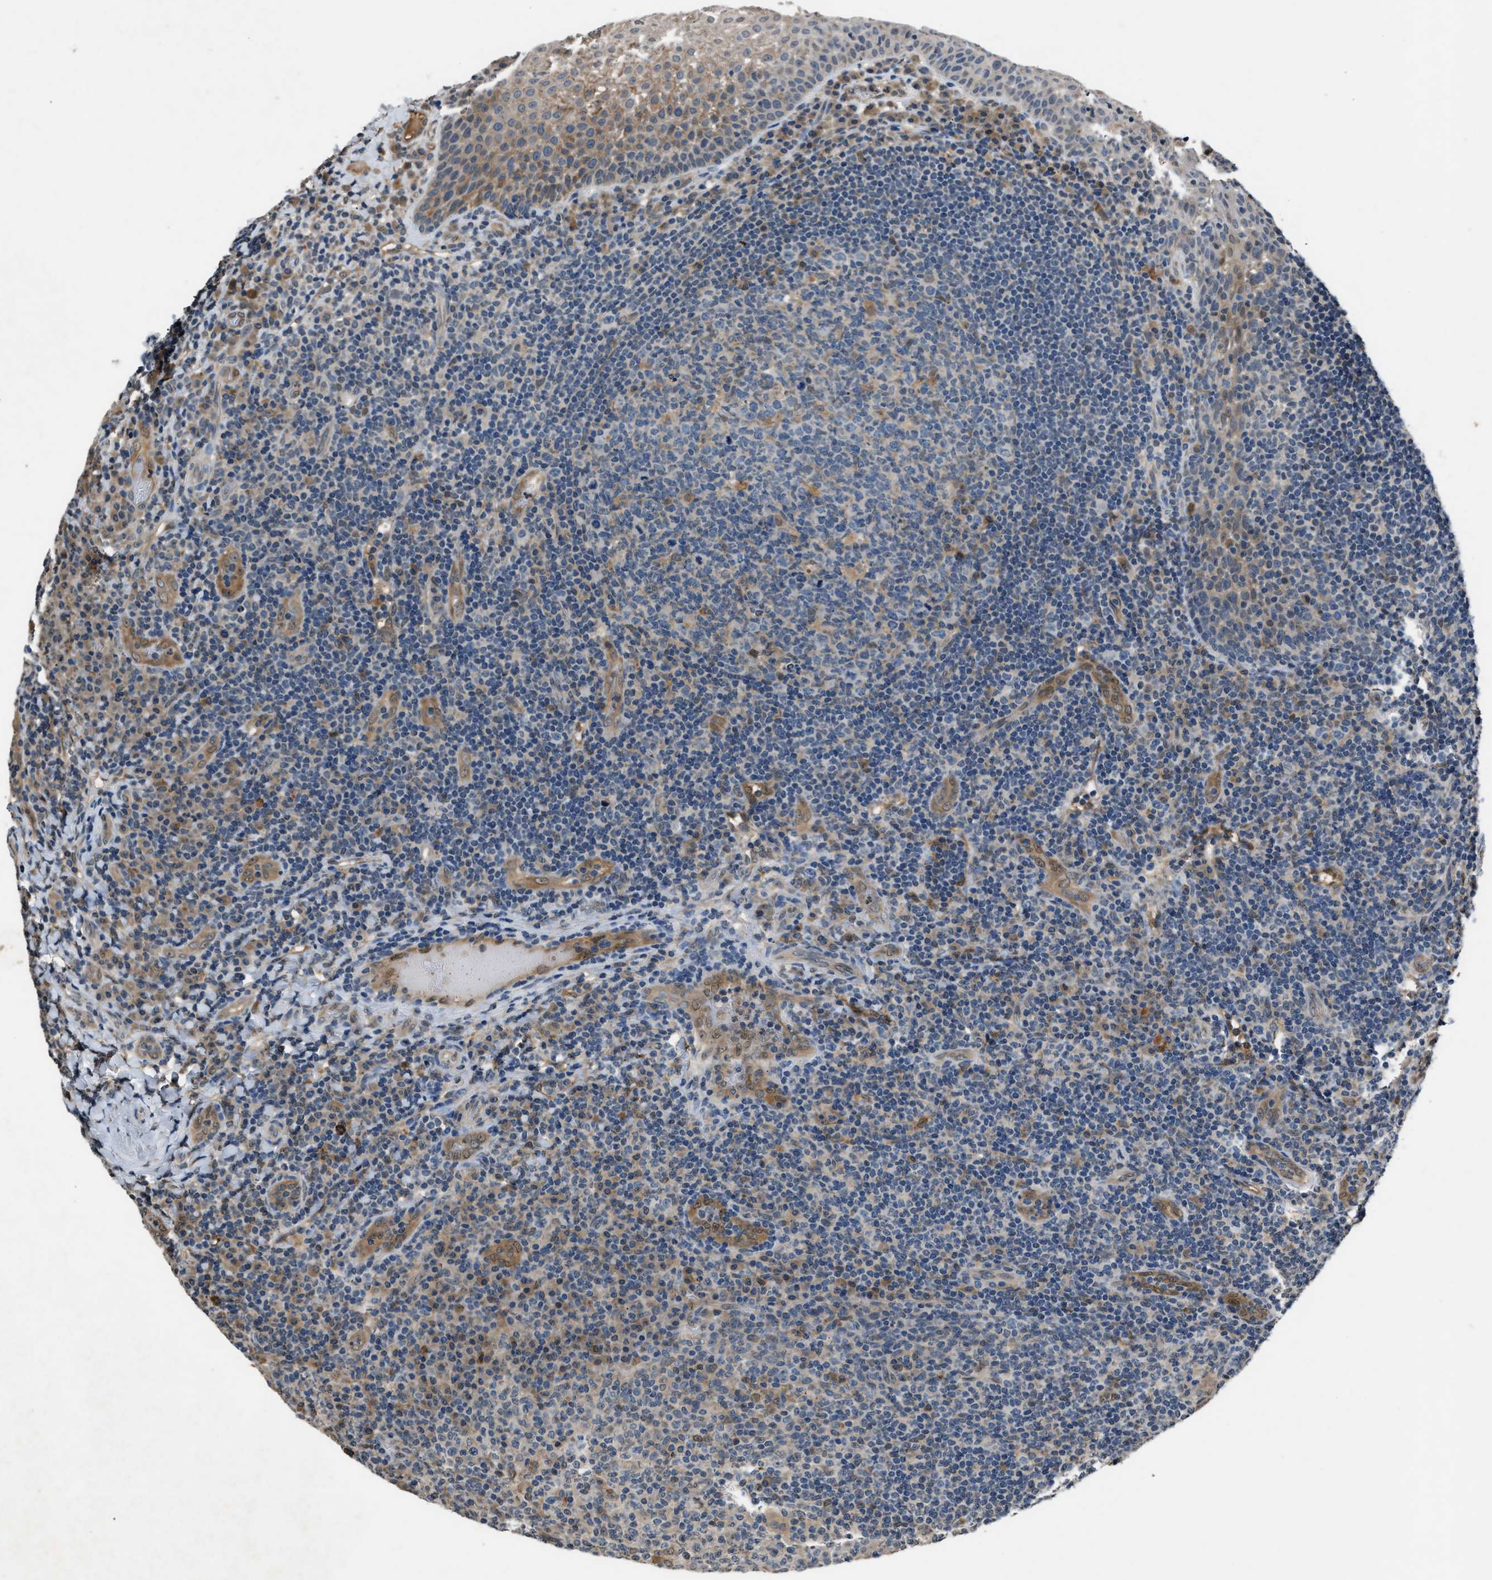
{"staining": {"intensity": "moderate", "quantity": "<25%", "location": "cytoplasmic/membranous,nuclear"}, "tissue": "tonsil", "cell_type": "Germinal center cells", "image_type": "normal", "snomed": [{"axis": "morphology", "description": "Normal tissue, NOS"}, {"axis": "topography", "description": "Tonsil"}], "caption": "About <25% of germinal center cells in unremarkable tonsil exhibit moderate cytoplasmic/membranous,nuclear protein expression as visualized by brown immunohistochemical staining.", "gene": "TP53I3", "patient": {"sex": "male", "age": 17}}